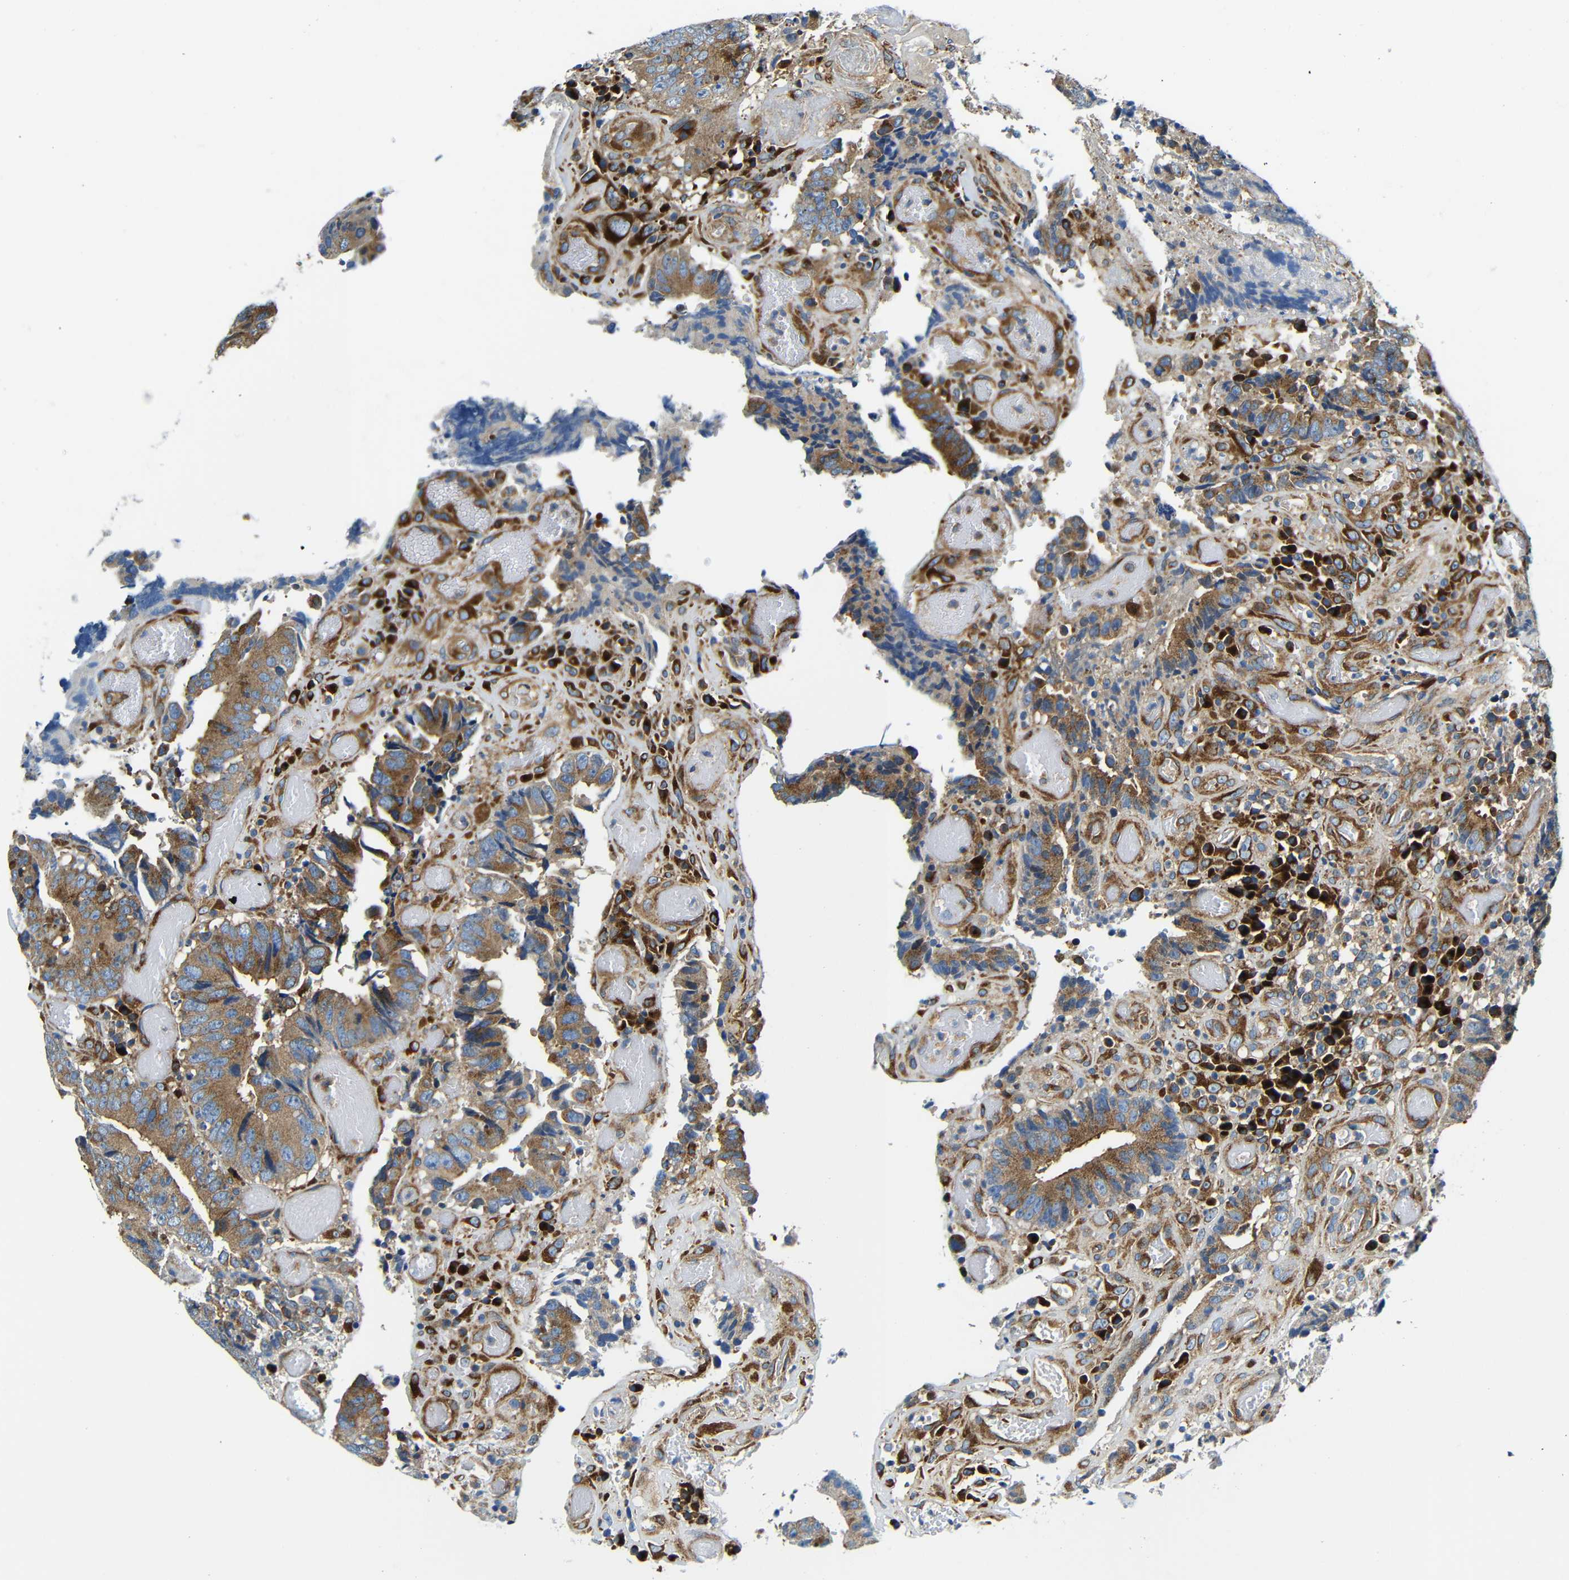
{"staining": {"intensity": "moderate", "quantity": ">75%", "location": "cytoplasmic/membranous"}, "tissue": "colorectal cancer", "cell_type": "Tumor cells", "image_type": "cancer", "snomed": [{"axis": "morphology", "description": "Adenocarcinoma, NOS"}, {"axis": "topography", "description": "Rectum"}], "caption": "Moderate cytoplasmic/membranous protein staining is seen in approximately >75% of tumor cells in colorectal cancer.", "gene": "USO1", "patient": {"sex": "male", "age": 72}}